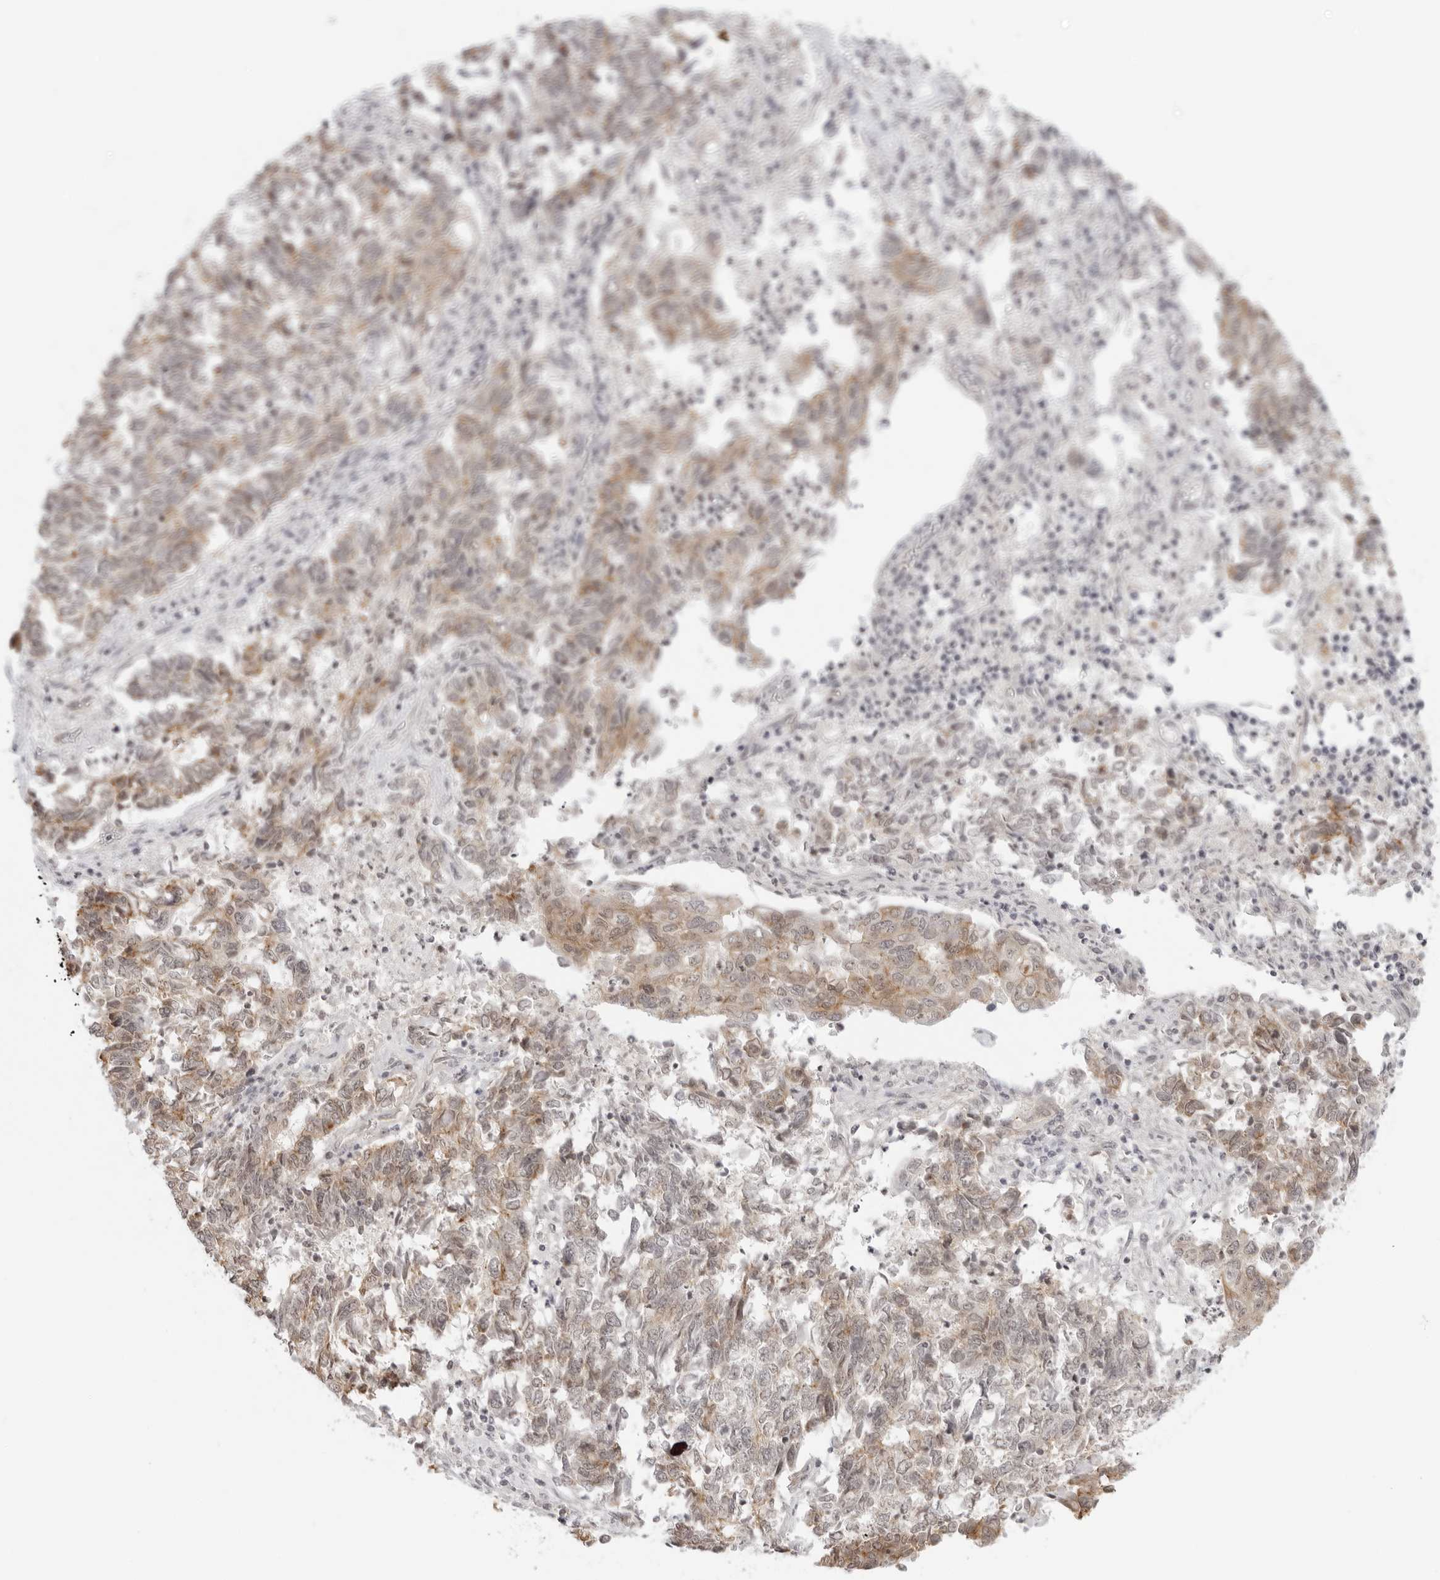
{"staining": {"intensity": "weak", "quantity": ">75%", "location": "cytoplasmic/membranous"}, "tissue": "endometrial cancer", "cell_type": "Tumor cells", "image_type": "cancer", "snomed": [{"axis": "morphology", "description": "Adenocarcinoma, NOS"}, {"axis": "topography", "description": "Endometrium"}], "caption": "Immunohistochemical staining of endometrial adenocarcinoma reveals weak cytoplasmic/membranous protein expression in approximately >75% of tumor cells.", "gene": "TRAPPC3", "patient": {"sex": "female", "age": 80}}